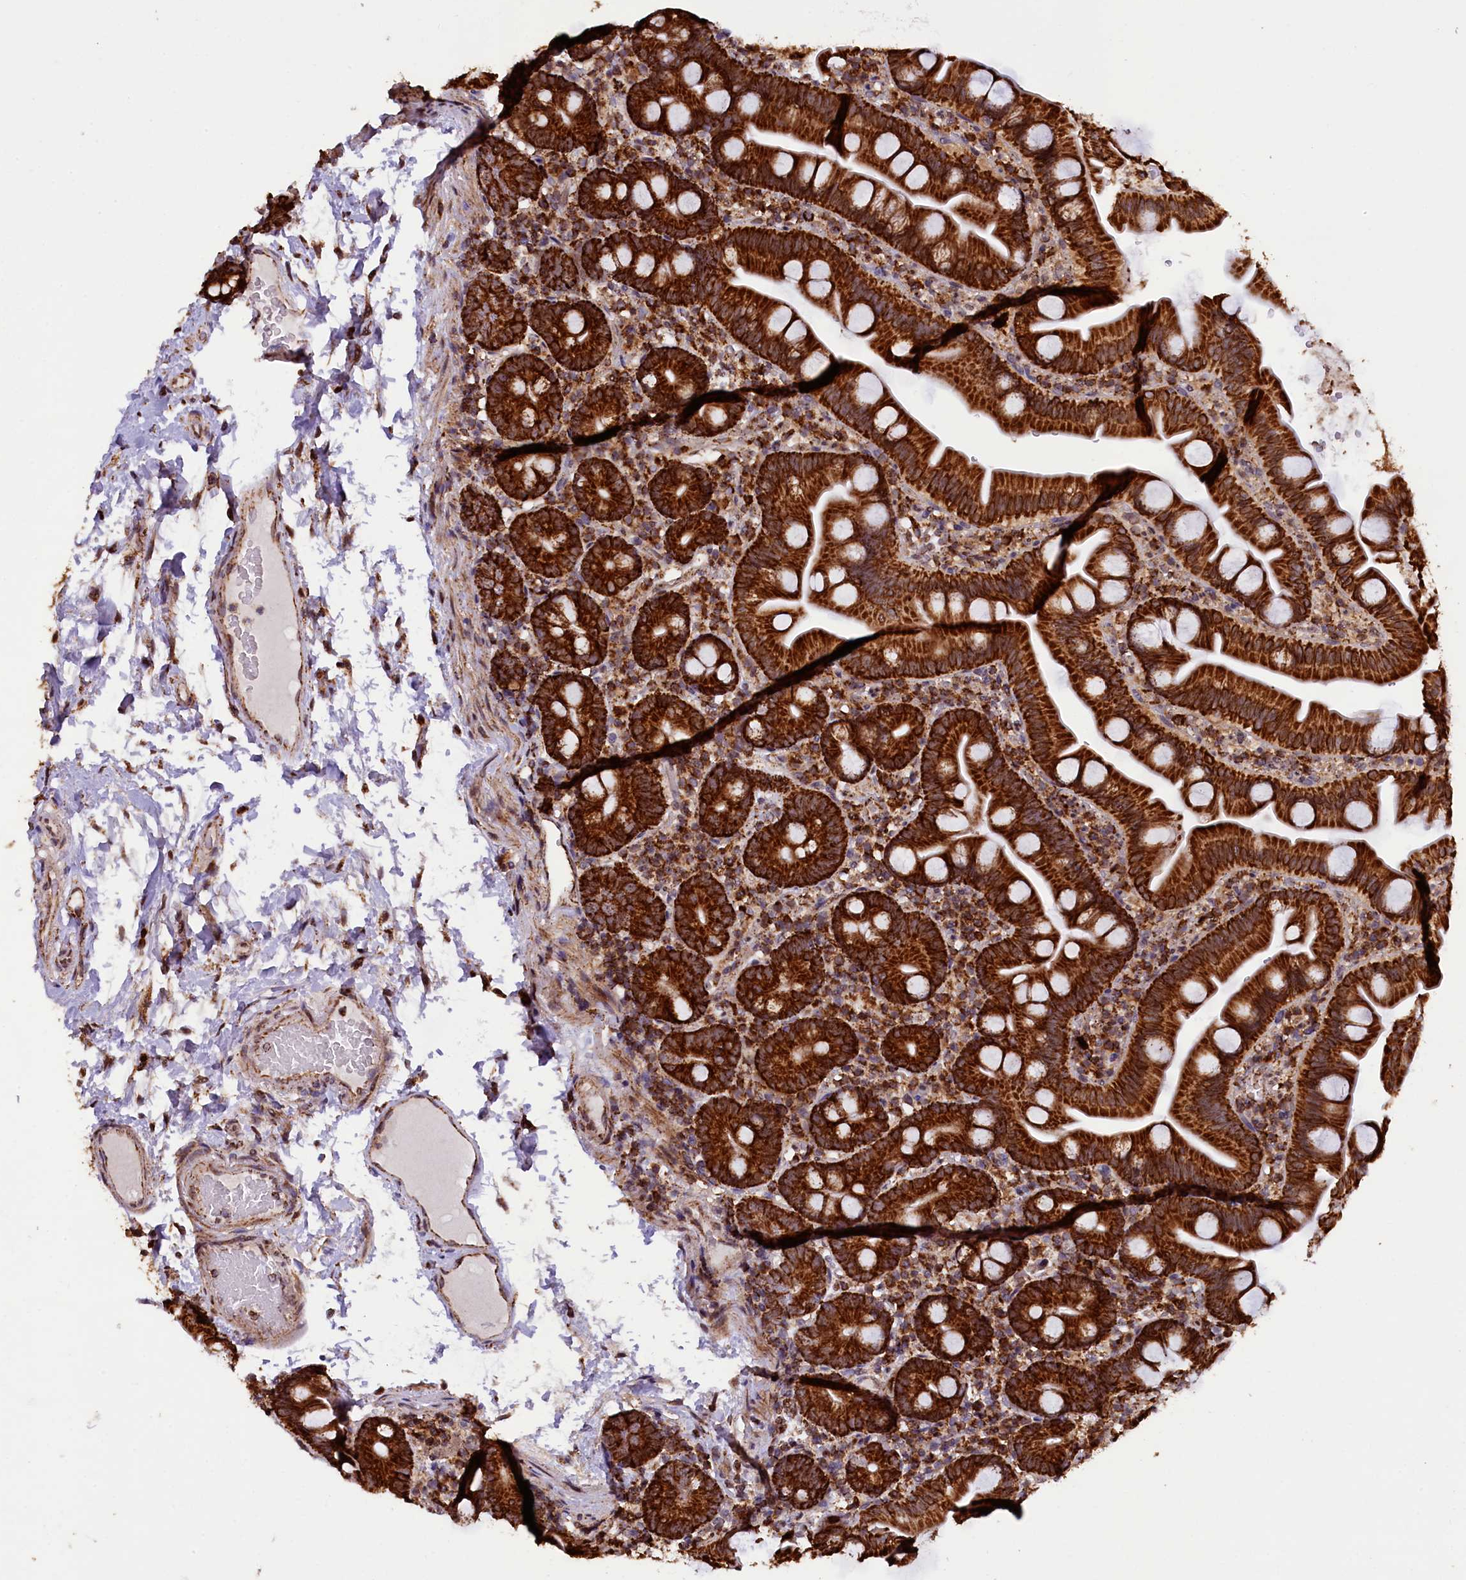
{"staining": {"intensity": "strong", "quantity": ">75%", "location": "cytoplasmic/membranous"}, "tissue": "small intestine", "cell_type": "Glandular cells", "image_type": "normal", "snomed": [{"axis": "morphology", "description": "Normal tissue, NOS"}, {"axis": "topography", "description": "Small intestine"}], "caption": "Glandular cells show strong cytoplasmic/membranous staining in approximately >75% of cells in unremarkable small intestine.", "gene": "KLC2", "patient": {"sex": "female", "age": 68}}